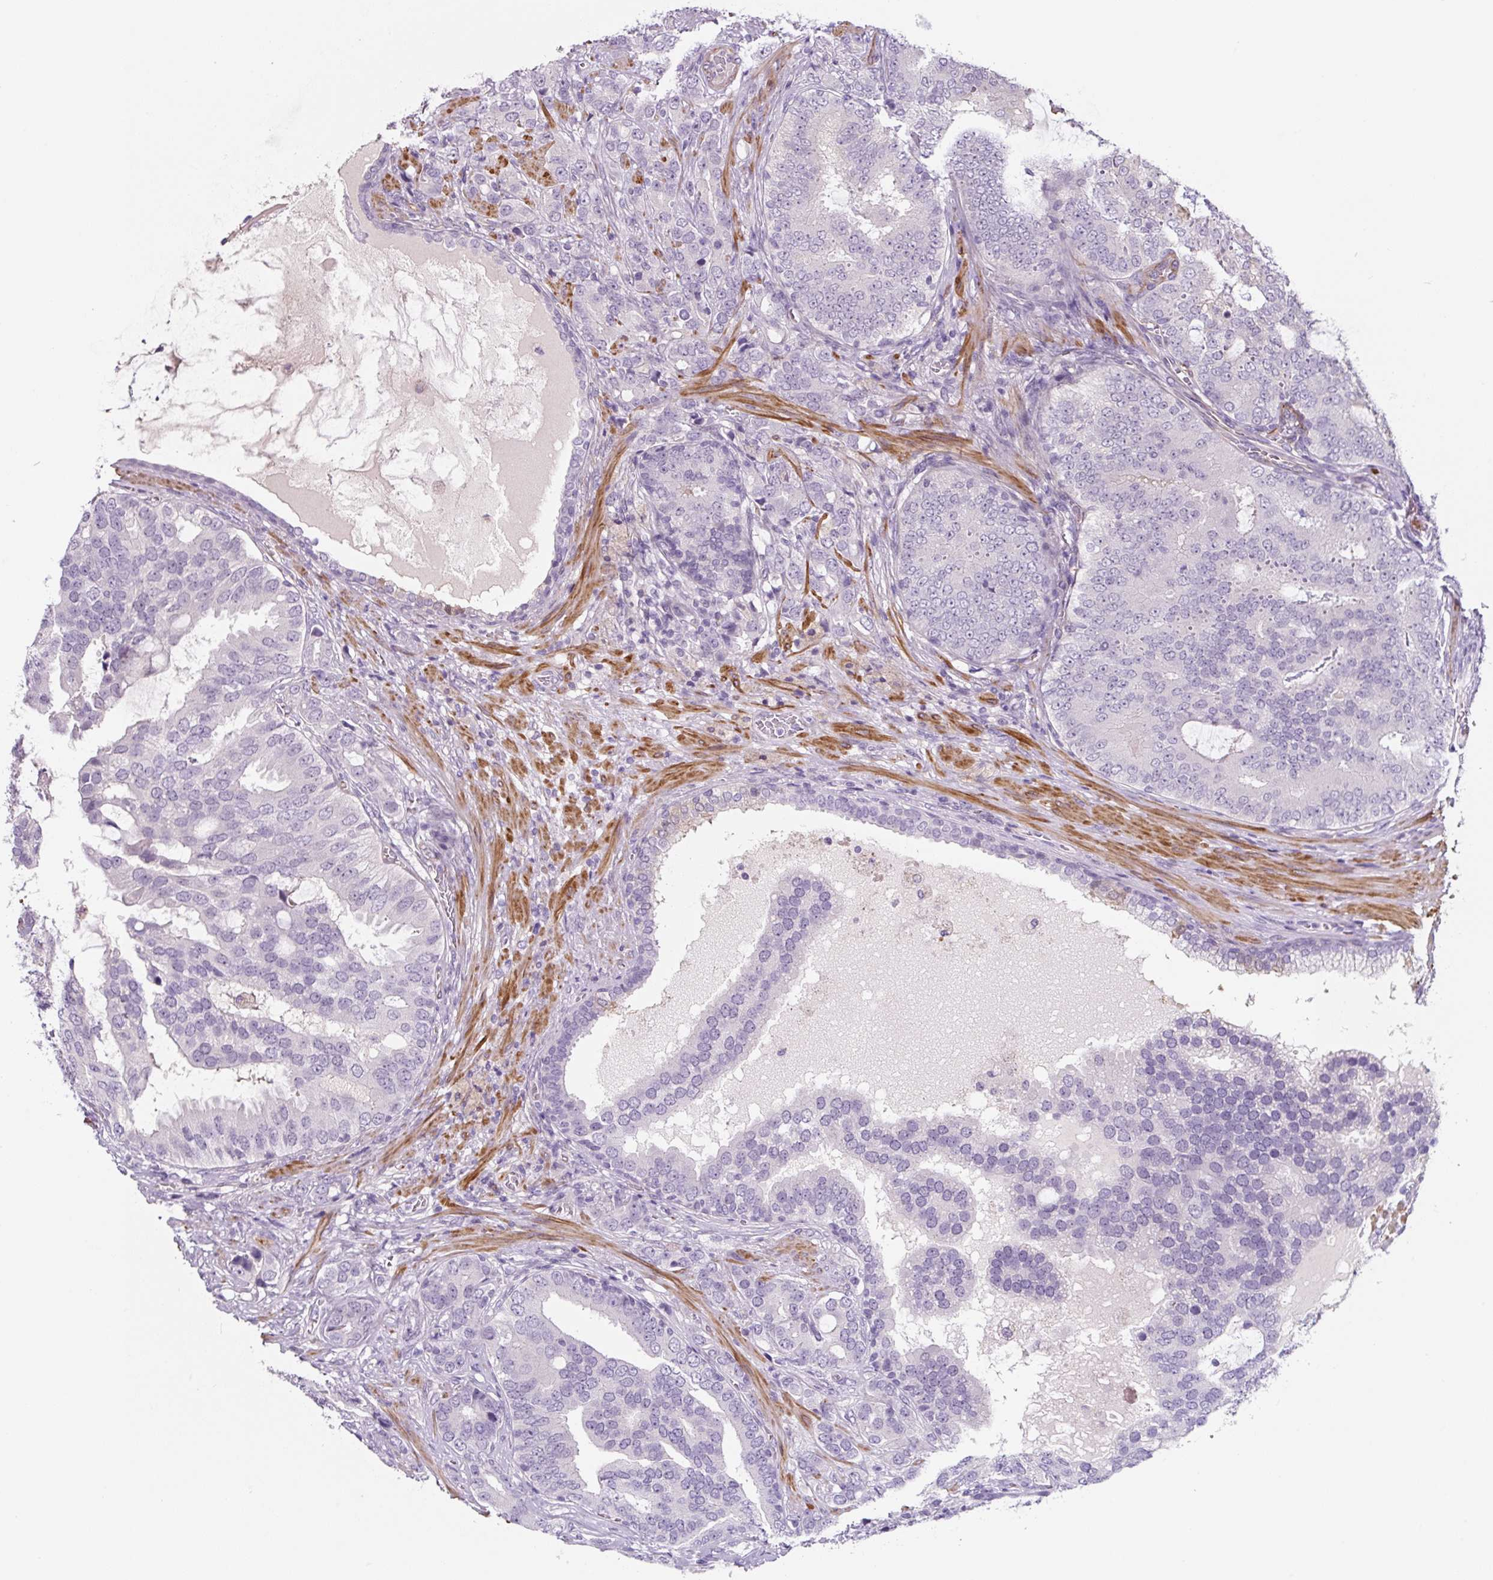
{"staining": {"intensity": "negative", "quantity": "none", "location": "none"}, "tissue": "prostate cancer", "cell_type": "Tumor cells", "image_type": "cancer", "snomed": [{"axis": "morphology", "description": "Adenocarcinoma, High grade"}, {"axis": "topography", "description": "Prostate"}], "caption": "A photomicrograph of human adenocarcinoma (high-grade) (prostate) is negative for staining in tumor cells.", "gene": "CCL25", "patient": {"sex": "male", "age": 55}}